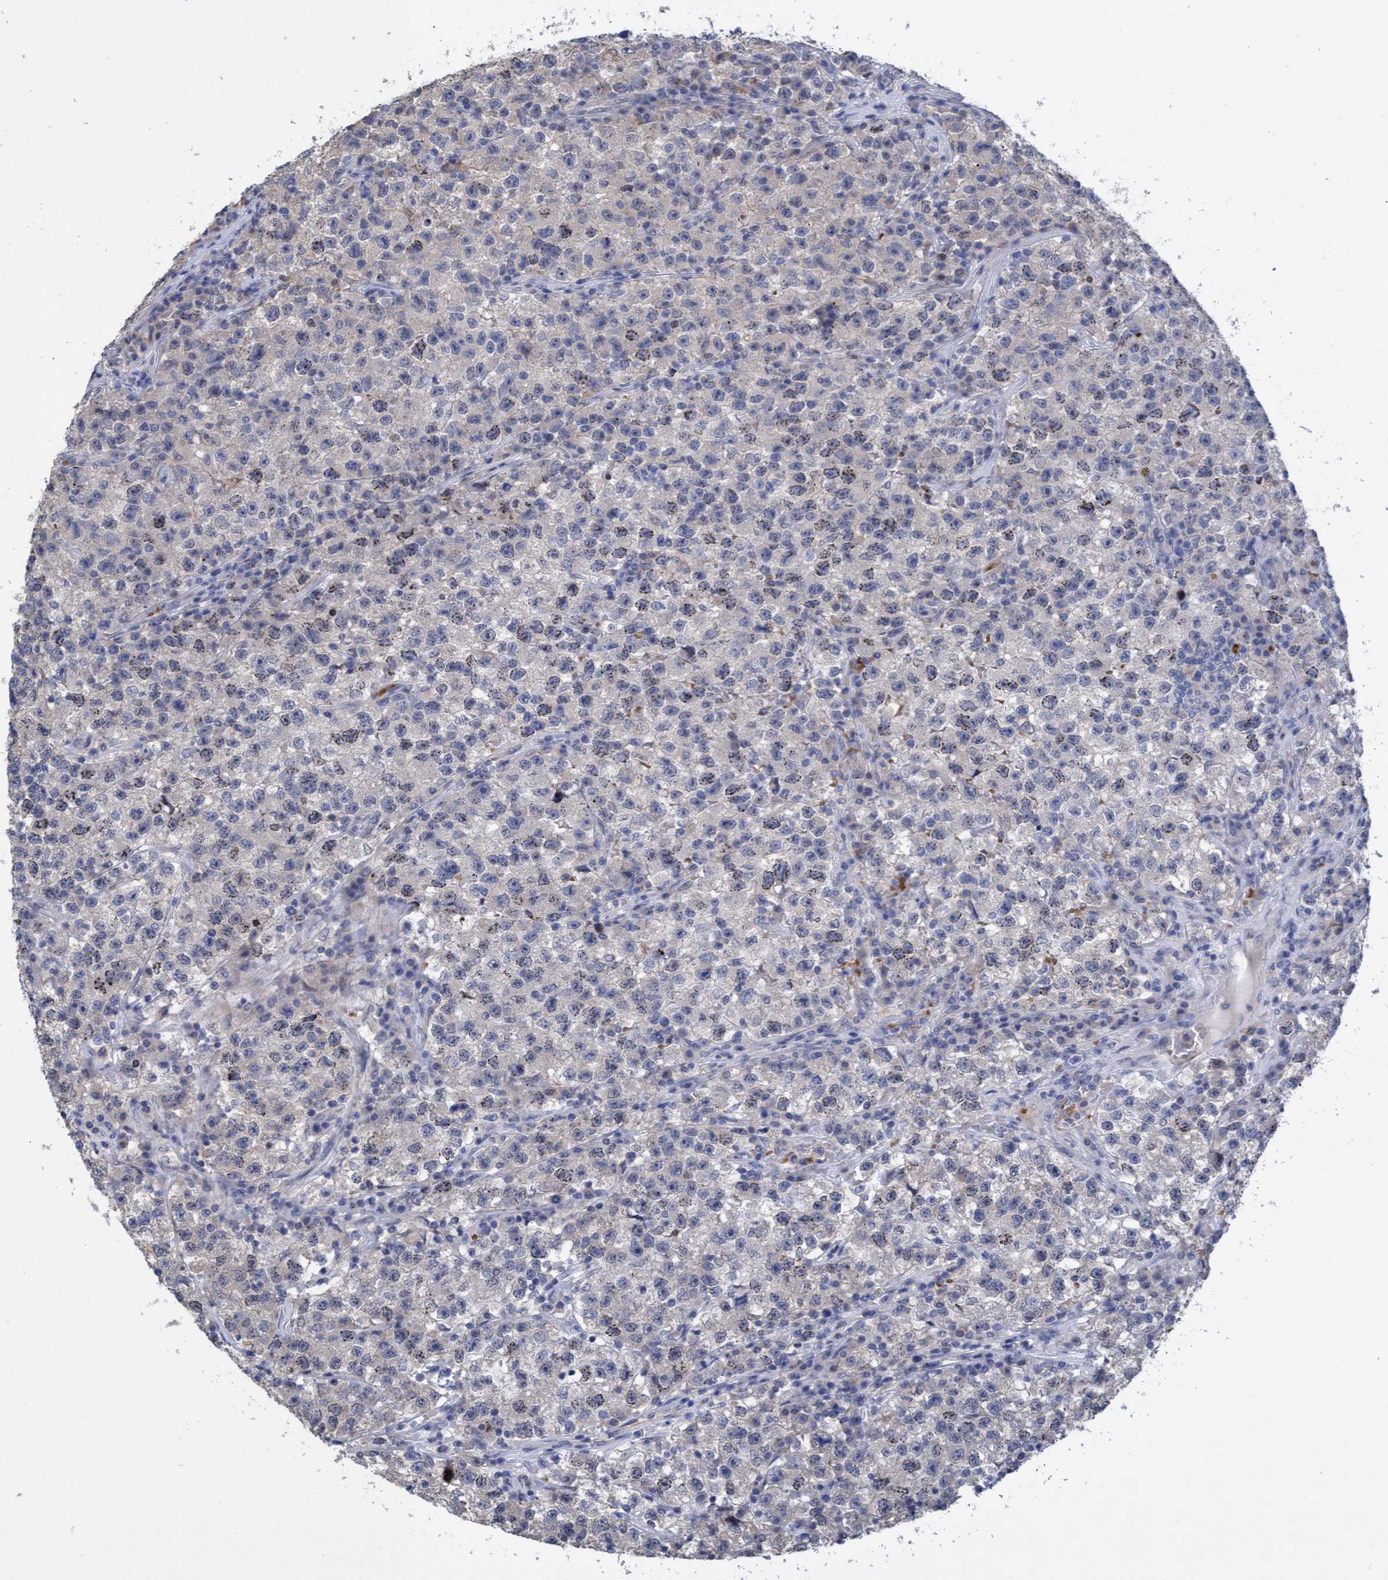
{"staining": {"intensity": "negative", "quantity": "none", "location": "none"}, "tissue": "testis cancer", "cell_type": "Tumor cells", "image_type": "cancer", "snomed": [{"axis": "morphology", "description": "Seminoma, NOS"}, {"axis": "topography", "description": "Testis"}], "caption": "The immunohistochemistry image has no significant expression in tumor cells of testis seminoma tissue.", "gene": "SEMA4D", "patient": {"sex": "male", "age": 22}}